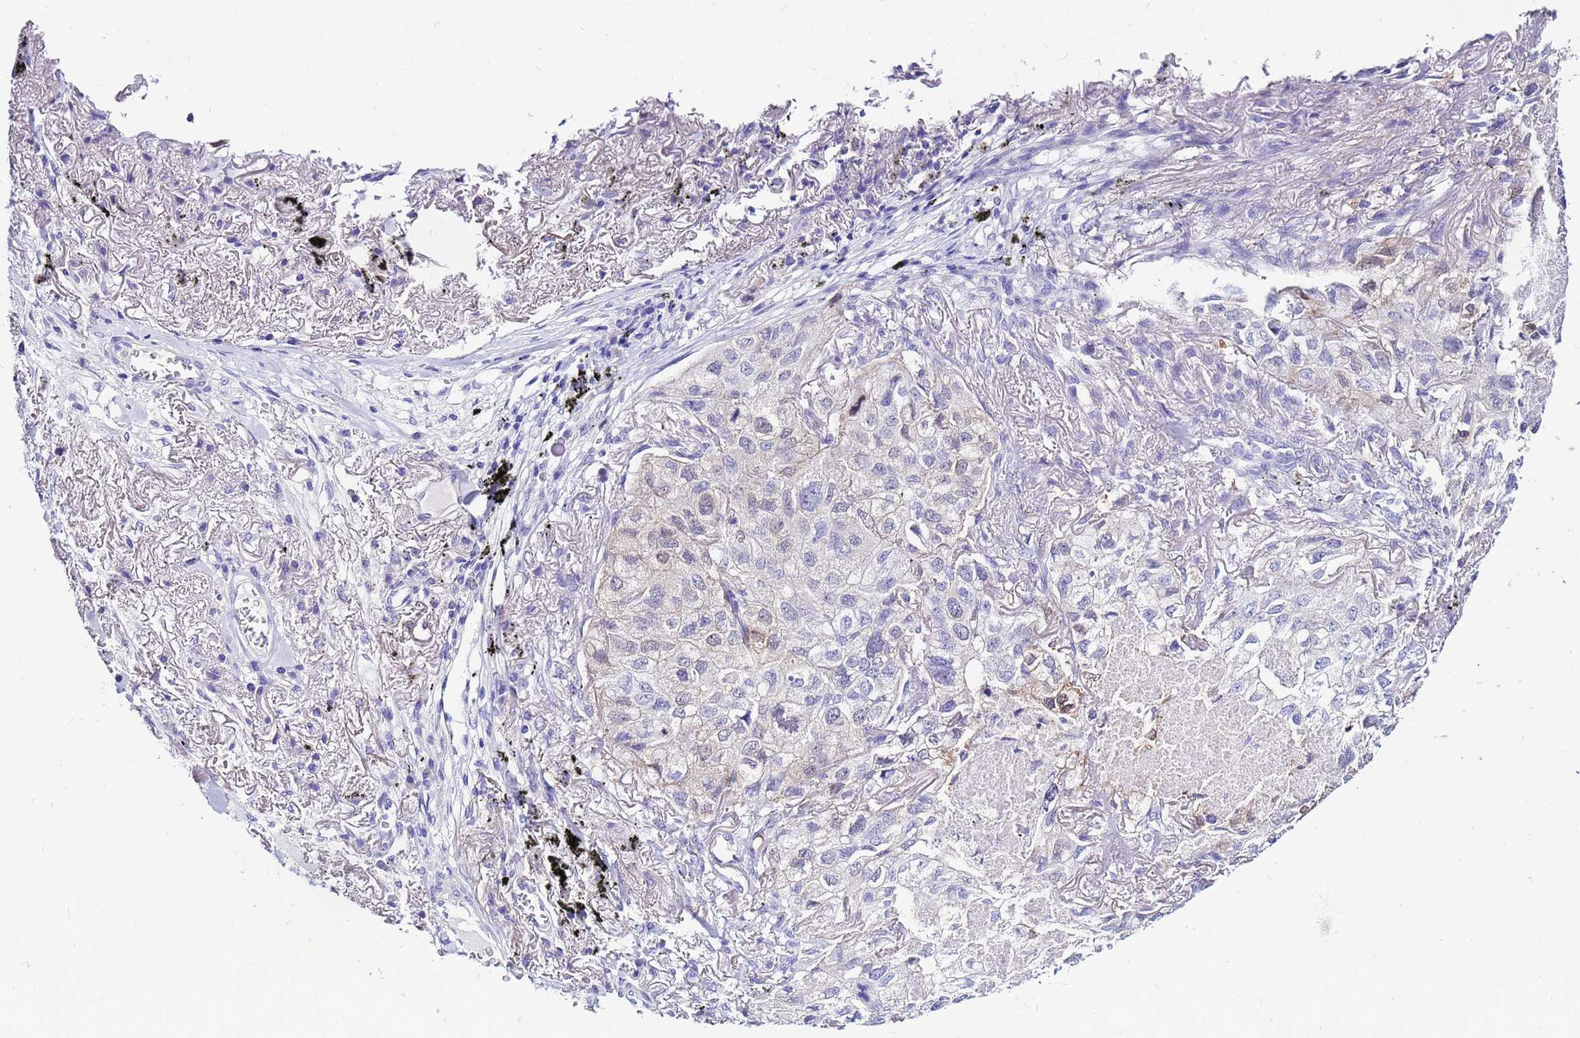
{"staining": {"intensity": "moderate", "quantity": "<25%", "location": "cytoplasmic/membranous"}, "tissue": "lung cancer", "cell_type": "Tumor cells", "image_type": "cancer", "snomed": [{"axis": "morphology", "description": "Adenocarcinoma, NOS"}, {"axis": "topography", "description": "Lung"}], "caption": "This is a micrograph of immunohistochemistry (IHC) staining of lung cancer, which shows moderate staining in the cytoplasmic/membranous of tumor cells.", "gene": "PPP1R14C", "patient": {"sex": "male", "age": 65}}